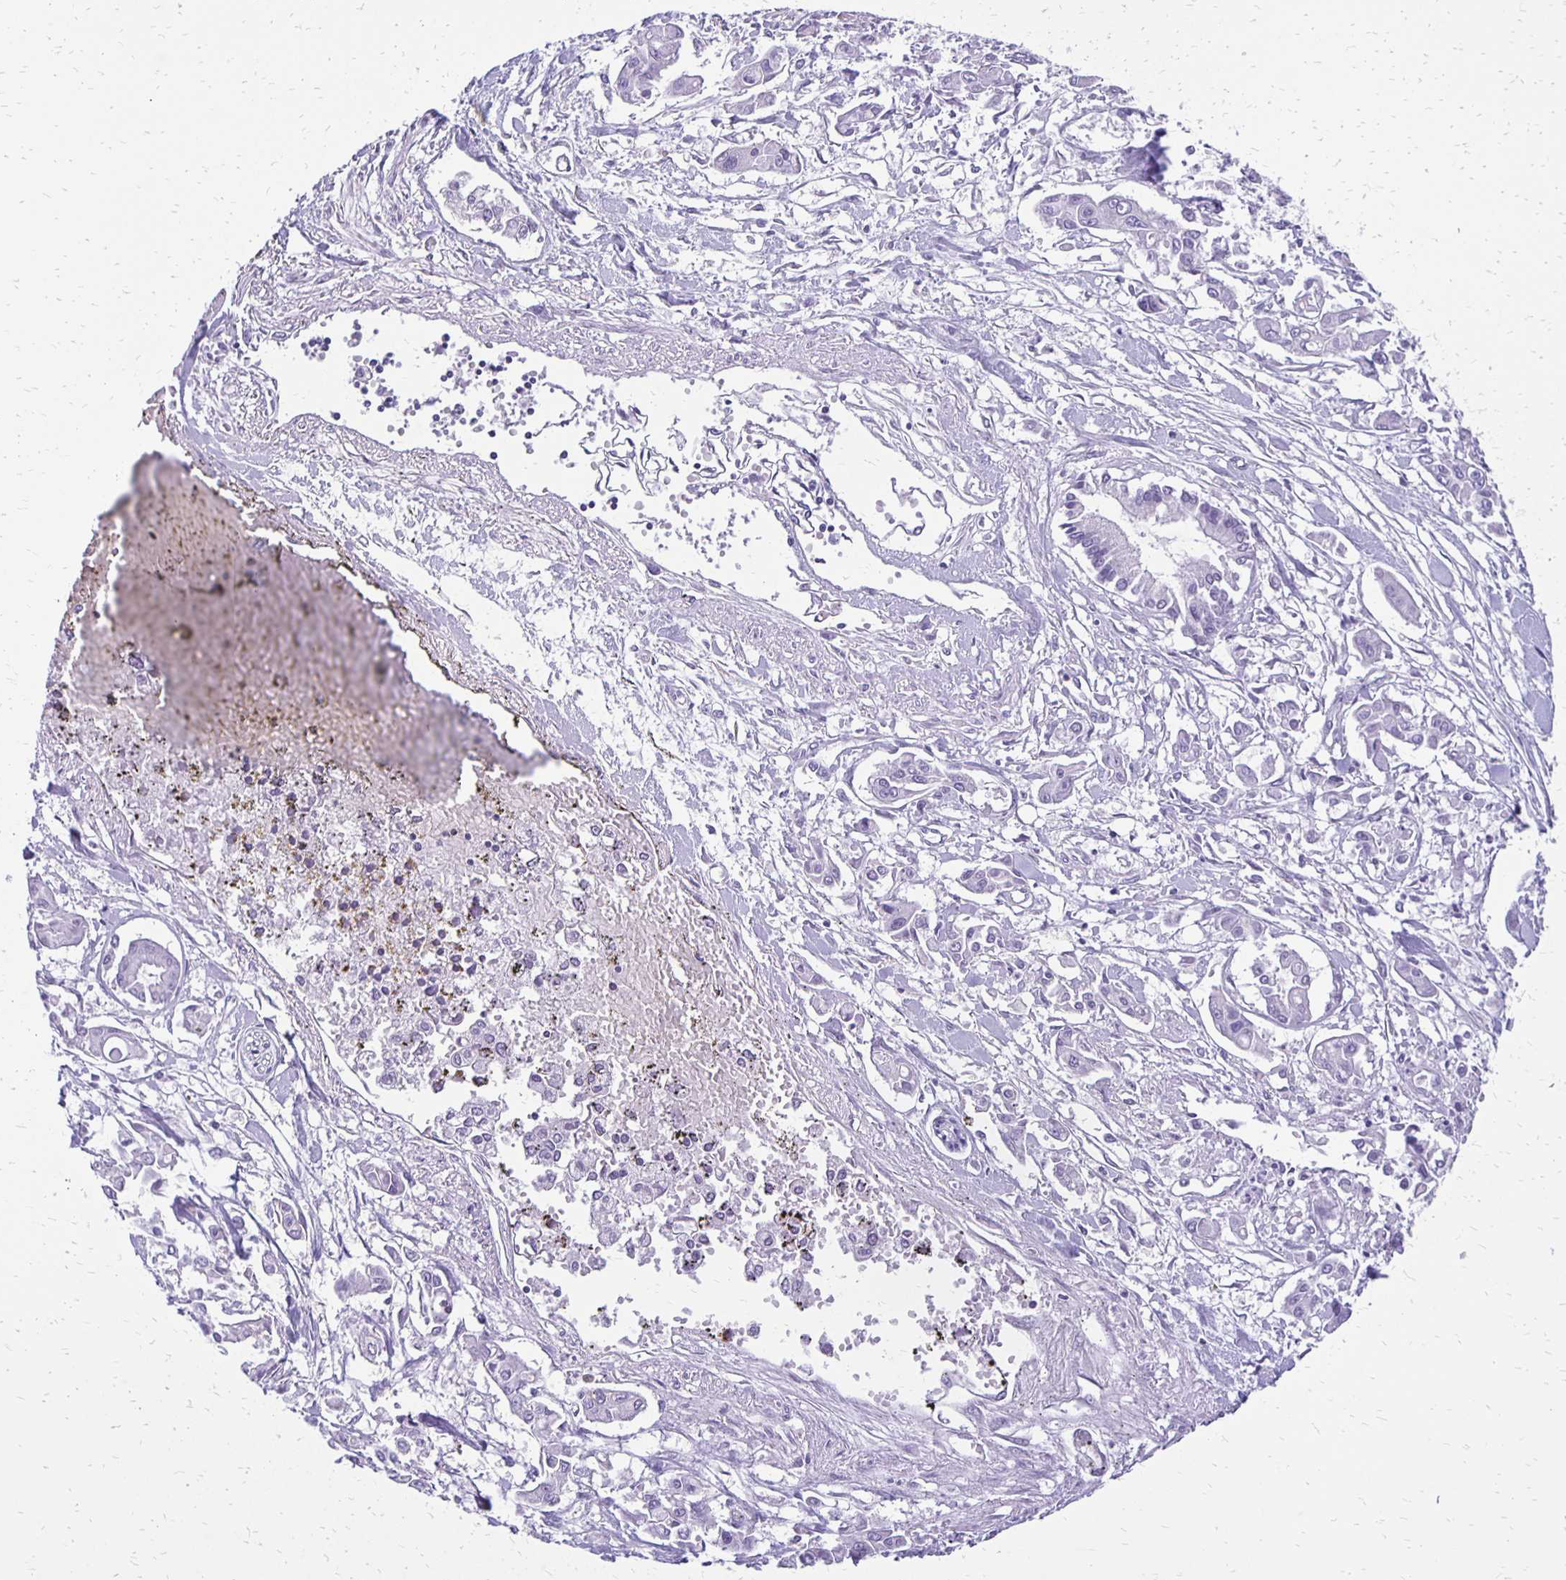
{"staining": {"intensity": "negative", "quantity": "none", "location": "none"}, "tissue": "pancreatic cancer", "cell_type": "Tumor cells", "image_type": "cancer", "snomed": [{"axis": "morphology", "description": "Adenocarcinoma, NOS"}, {"axis": "topography", "description": "Pancreas"}], "caption": "This histopathology image is of adenocarcinoma (pancreatic) stained with immunohistochemistry to label a protein in brown with the nuclei are counter-stained blue. There is no expression in tumor cells.", "gene": "ANKRD45", "patient": {"sex": "male", "age": 61}}